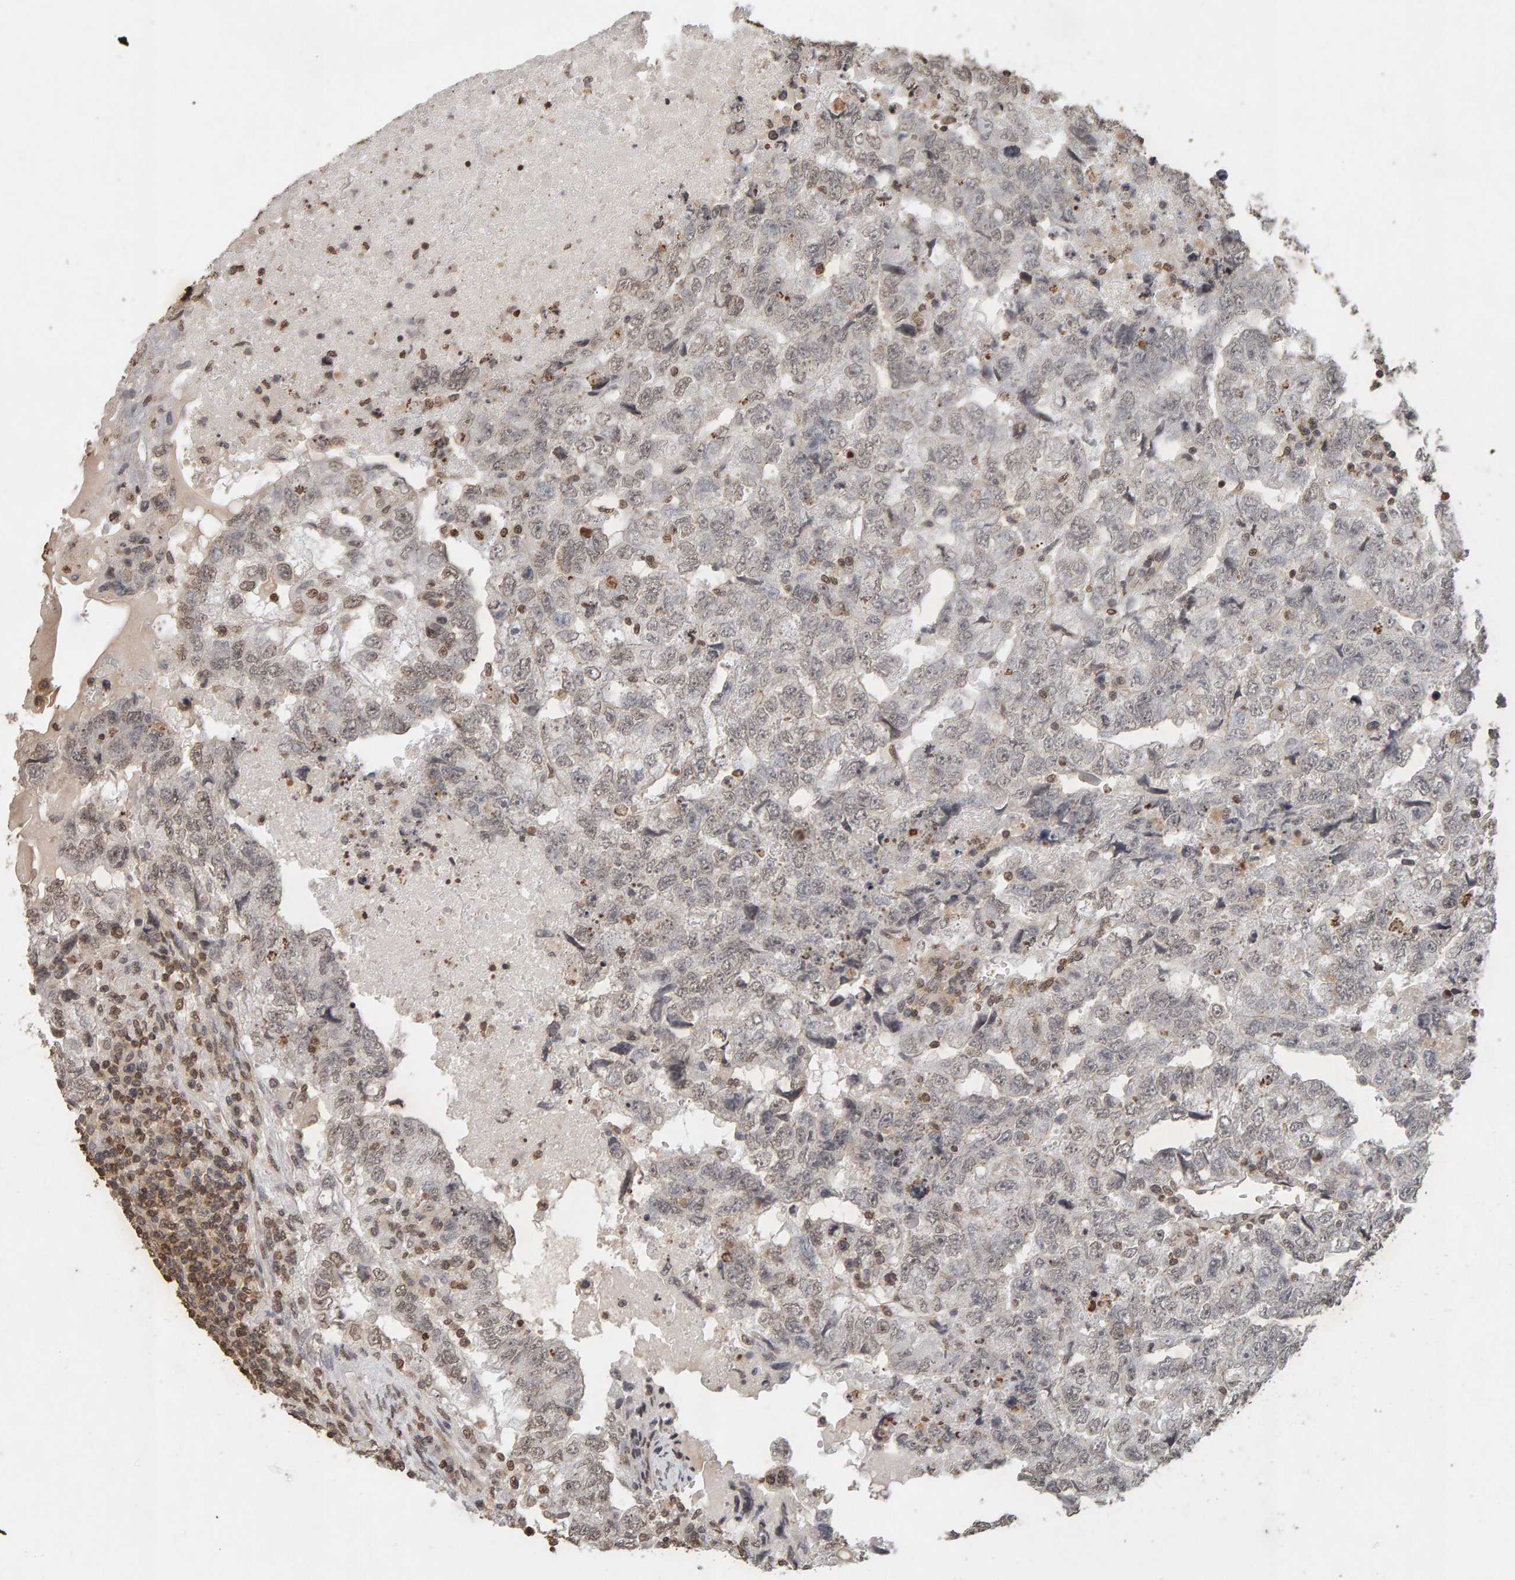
{"staining": {"intensity": "weak", "quantity": "<25%", "location": "nuclear"}, "tissue": "testis cancer", "cell_type": "Tumor cells", "image_type": "cancer", "snomed": [{"axis": "morphology", "description": "Carcinoma, Embryonal, NOS"}, {"axis": "topography", "description": "Testis"}], "caption": "Immunohistochemistry image of neoplastic tissue: human testis embryonal carcinoma stained with DAB demonstrates no significant protein staining in tumor cells.", "gene": "DNAJB5", "patient": {"sex": "male", "age": 36}}